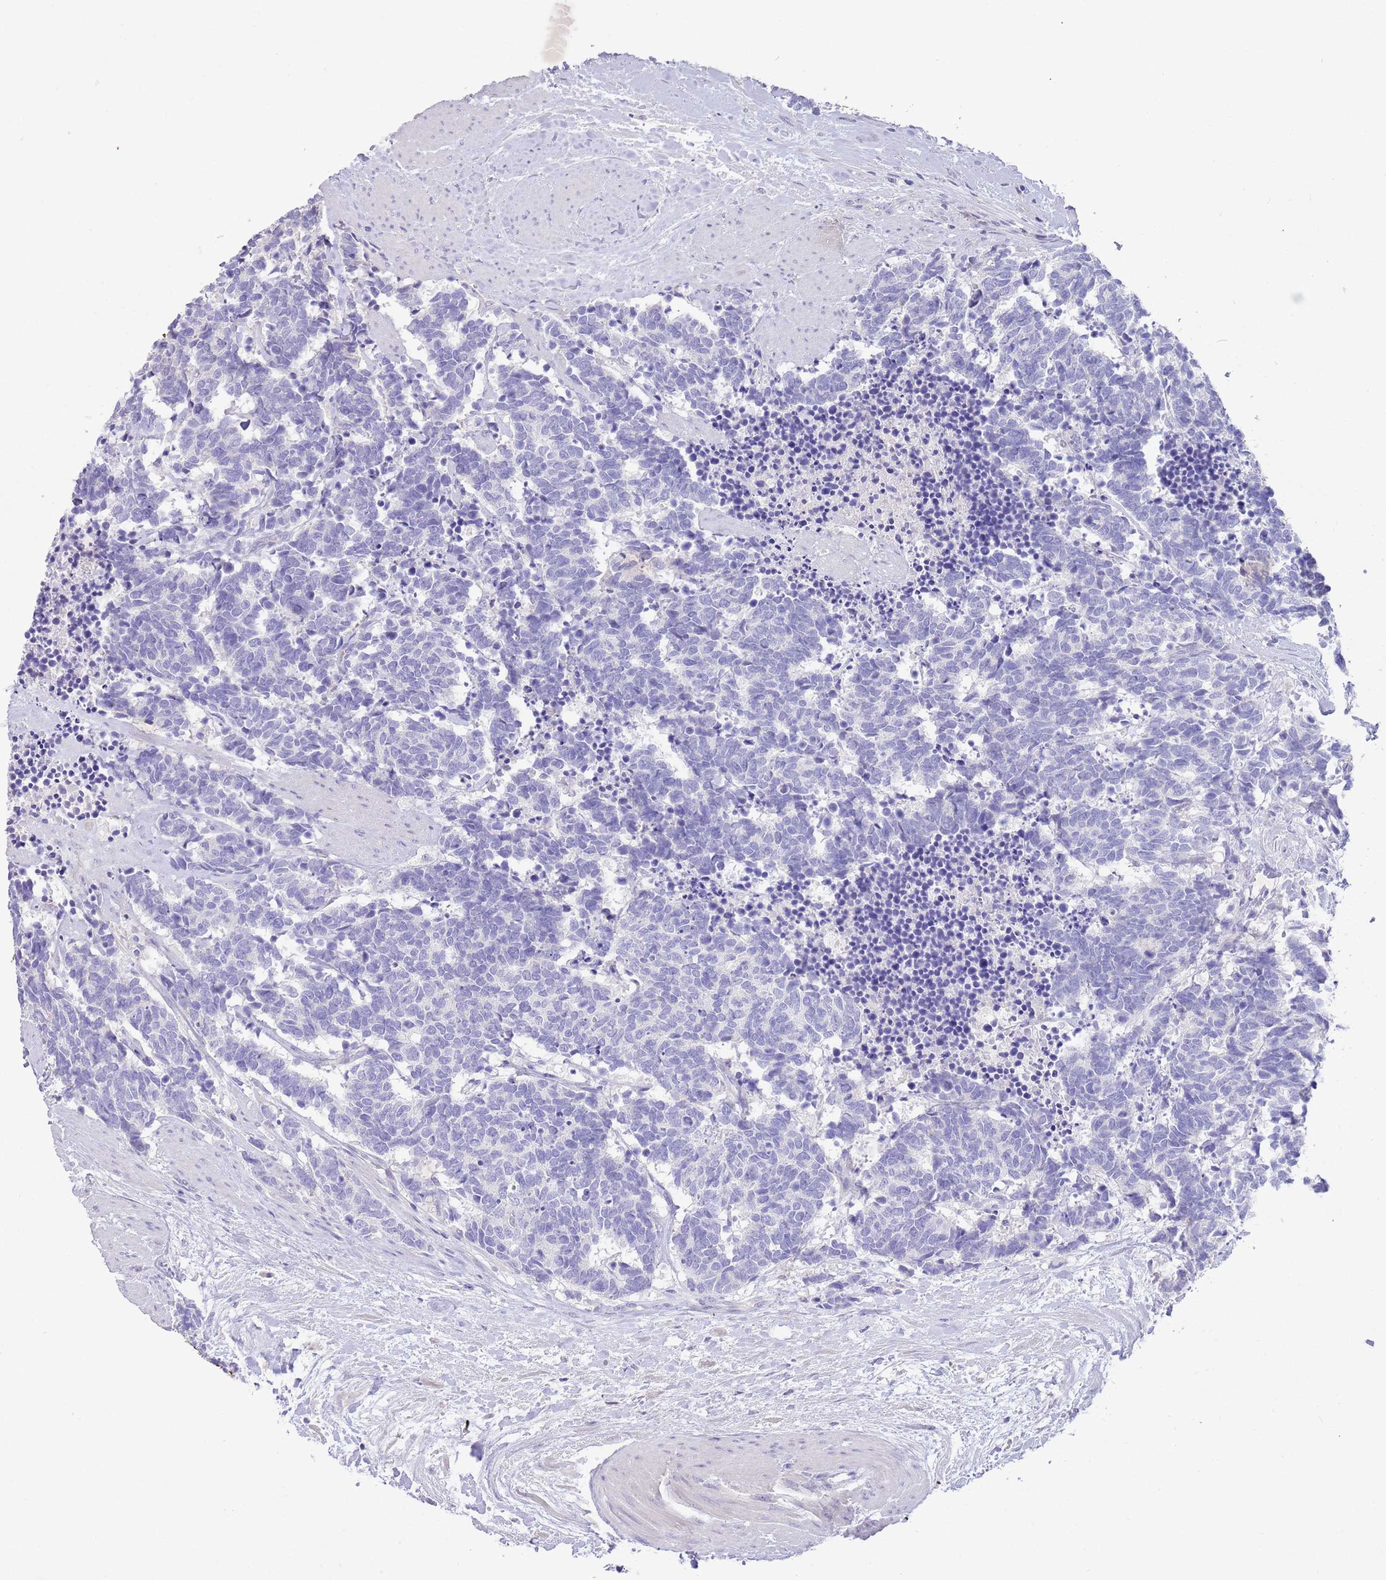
{"staining": {"intensity": "negative", "quantity": "none", "location": "none"}, "tissue": "carcinoid", "cell_type": "Tumor cells", "image_type": "cancer", "snomed": [{"axis": "morphology", "description": "Carcinoma, NOS"}, {"axis": "morphology", "description": "Carcinoid, malignant, NOS"}, {"axis": "topography", "description": "Prostate"}], "caption": "A high-resolution histopathology image shows immunohistochemistry (IHC) staining of carcinoid (malignant), which exhibits no significant staining in tumor cells. The staining is performed using DAB (3,3'-diaminobenzidine) brown chromogen with nuclei counter-stained in using hematoxylin.", "gene": "SFTPA1", "patient": {"sex": "male", "age": 57}}